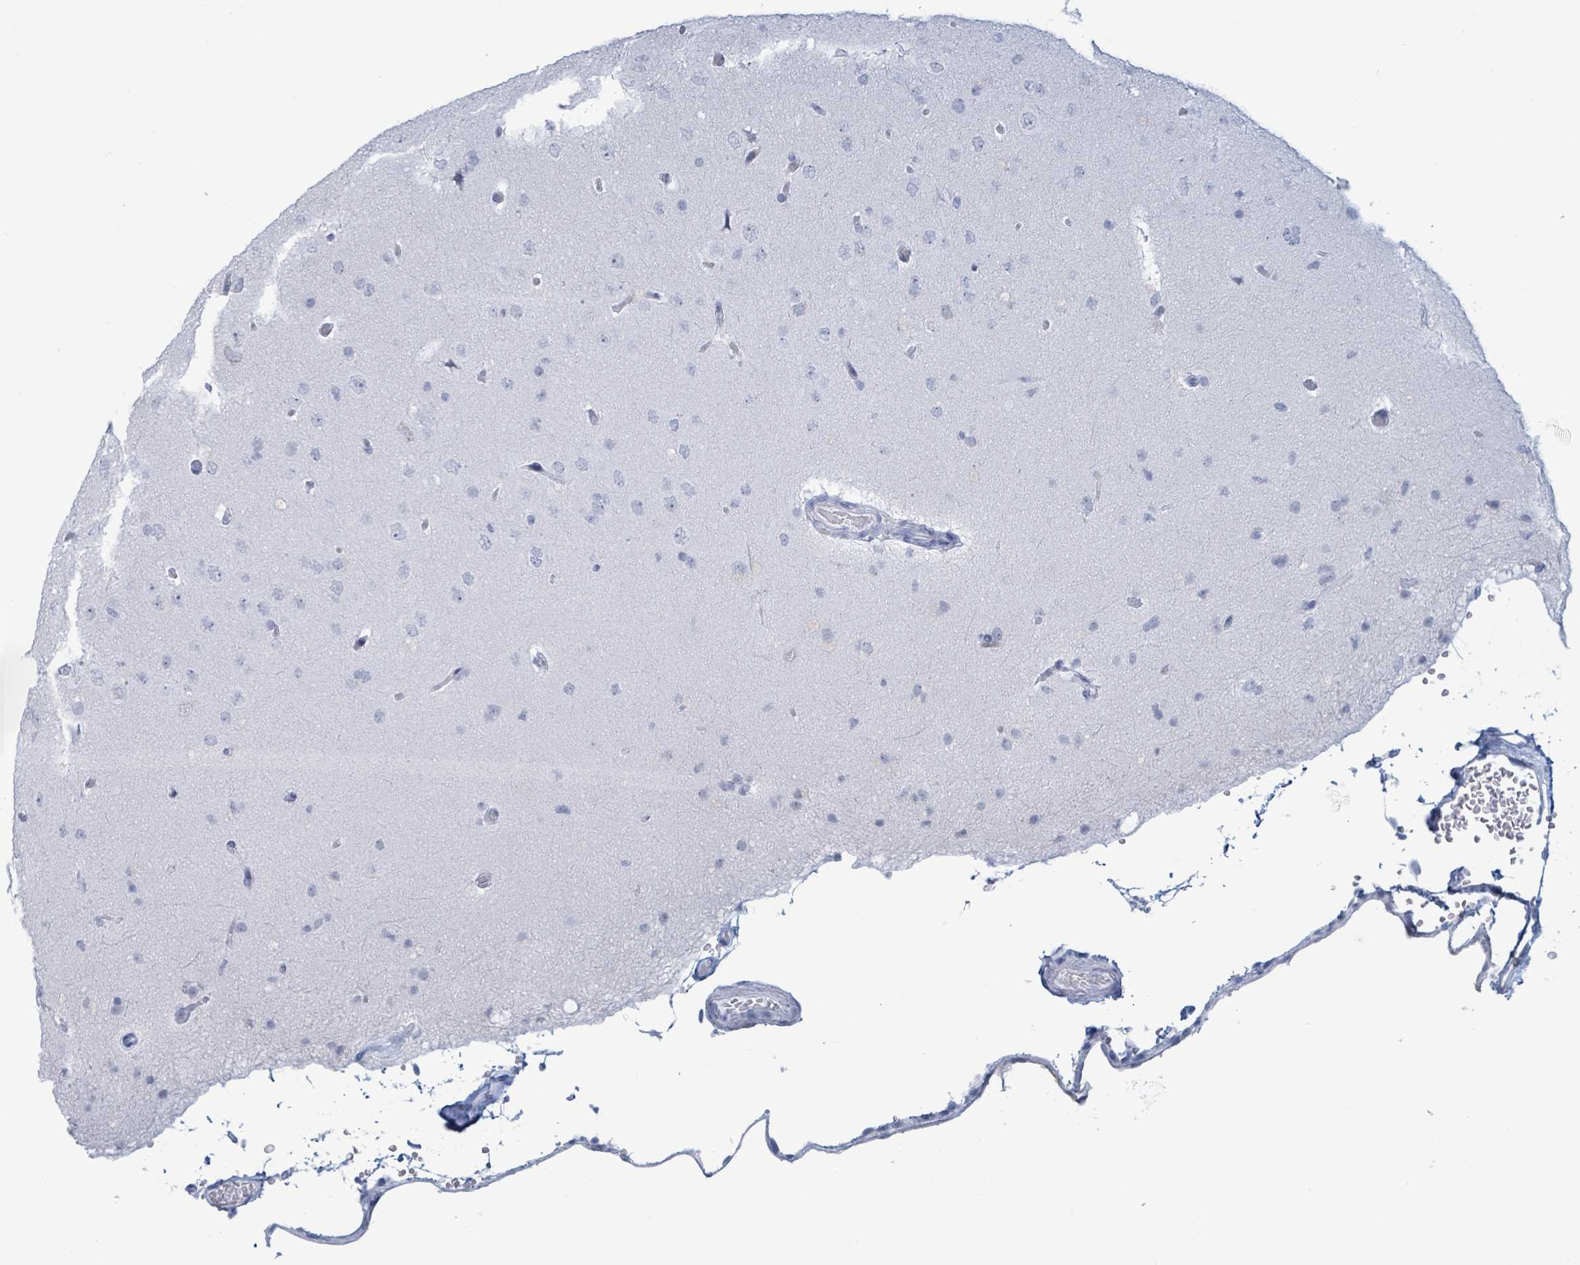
{"staining": {"intensity": "negative", "quantity": "none", "location": "none"}, "tissue": "glioma", "cell_type": "Tumor cells", "image_type": "cancer", "snomed": [{"axis": "morphology", "description": "Glioma, malignant, High grade"}, {"axis": "topography", "description": "Brain"}], "caption": "This is an IHC image of malignant glioma (high-grade). There is no expression in tumor cells.", "gene": "KRT8", "patient": {"sex": "male", "age": 72}}